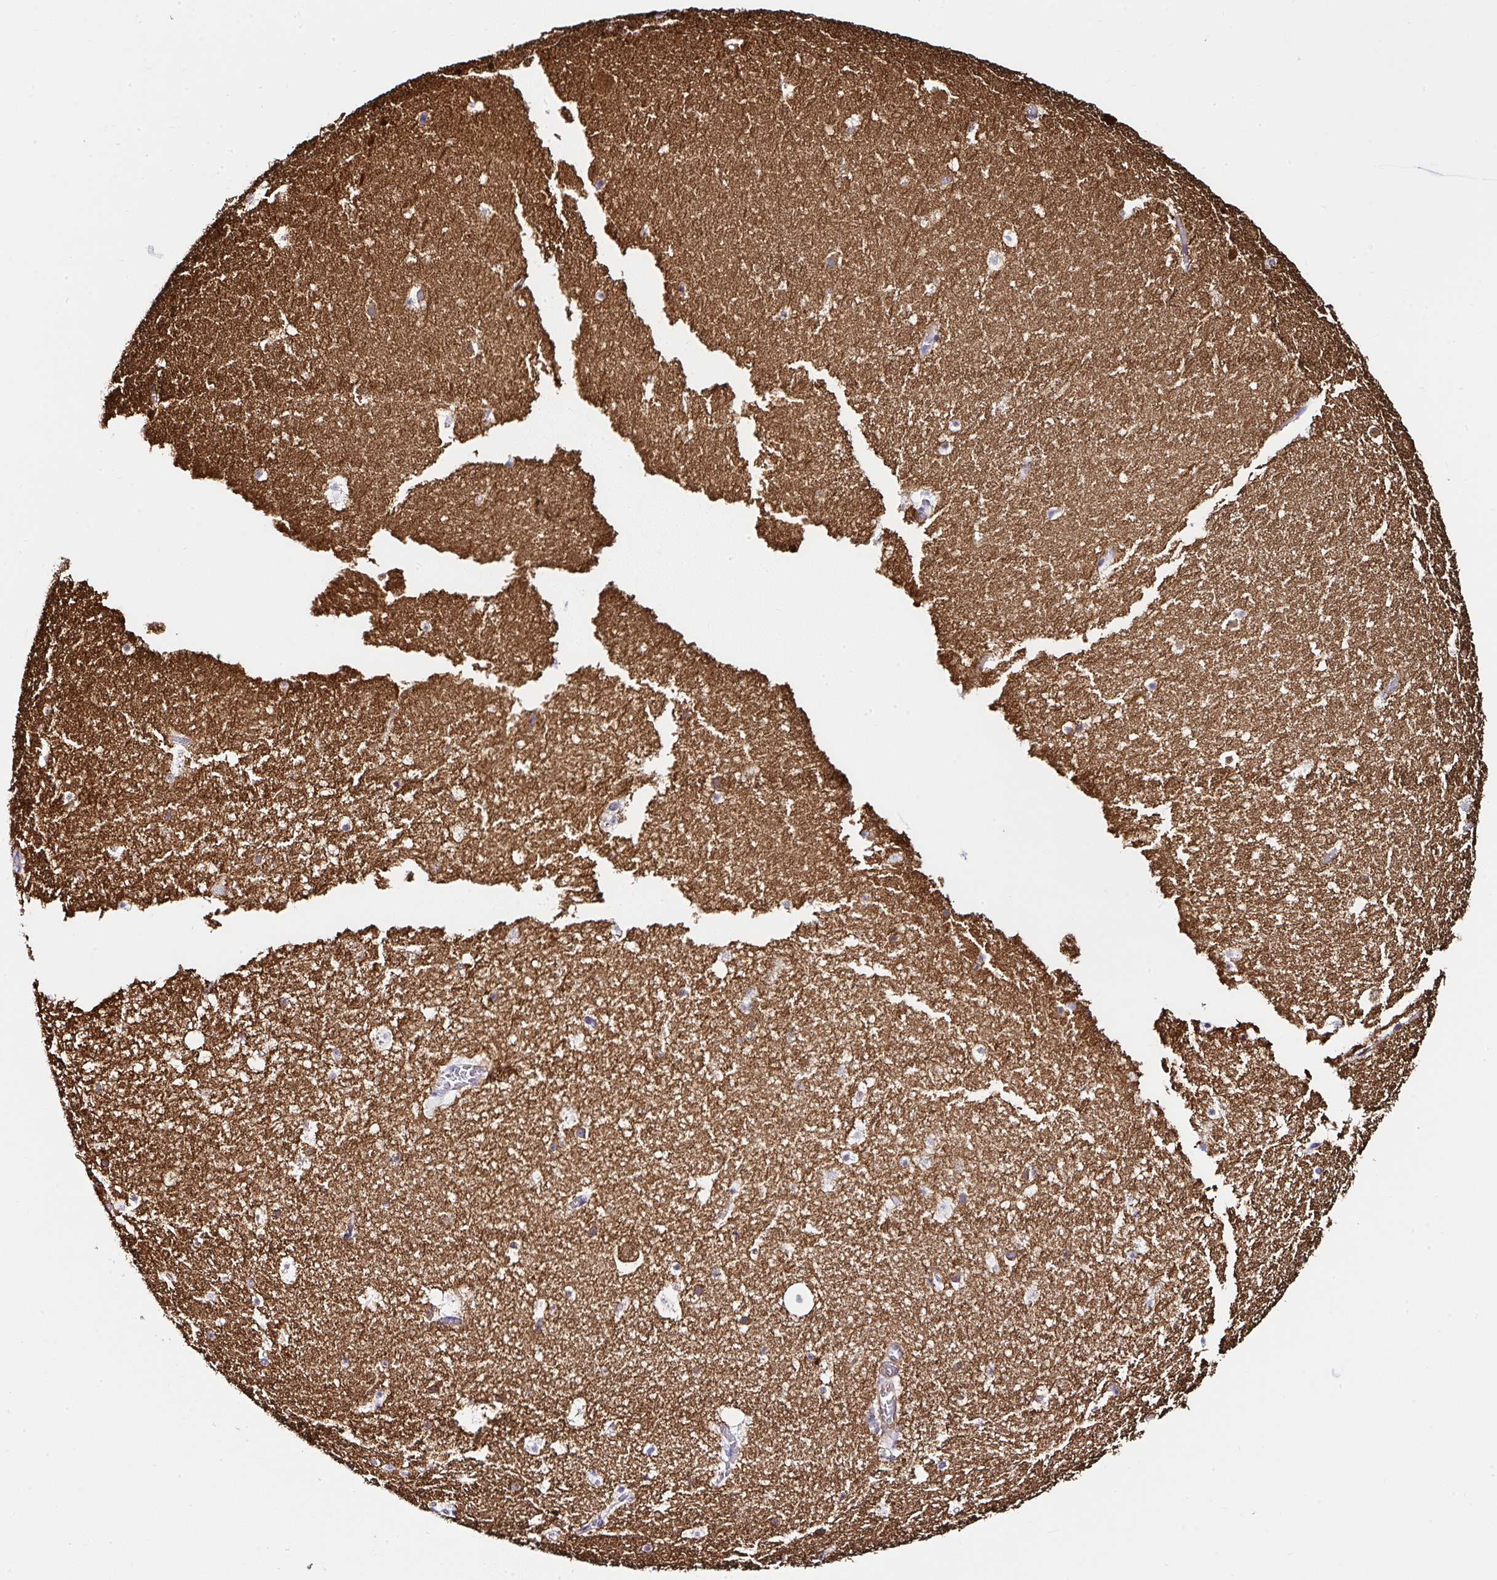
{"staining": {"intensity": "moderate", "quantity": "<25%", "location": "cytoplasmic/membranous"}, "tissue": "hippocampus", "cell_type": "Glial cells", "image_type": "normal", "snomed": [{"axis": "morphology", "description": "Normal tissue, NOS"}, {"axis": "topography", "description": "Hippocampus"}], "caption": "Benign hippocampus was stained to show a protein in brown. There is low levels of moderate cytoplasmic/membranous staining in approximately <25% of glial cells.", "gene": "PPFIA4", "patient": {"sex": "female", "age": 42}}